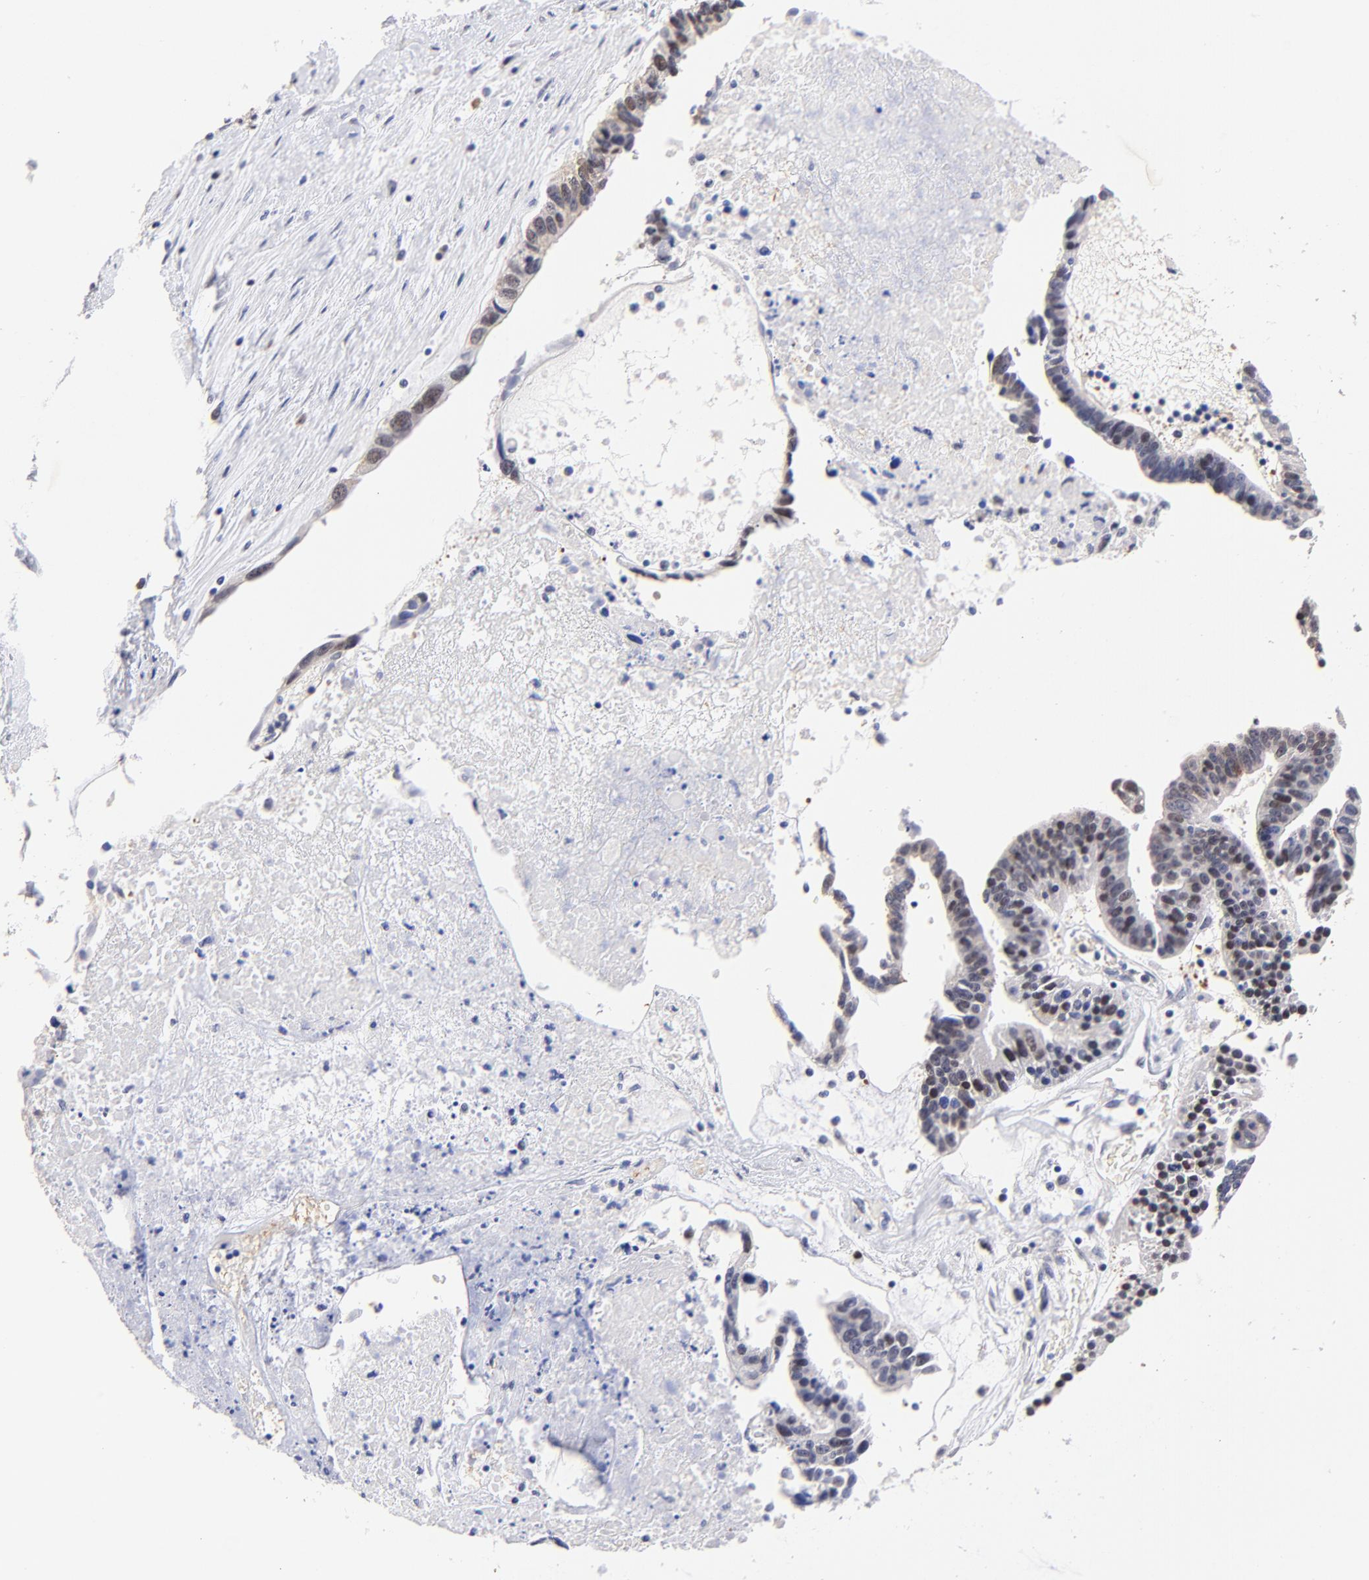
{"staining": {"intensity": "weak", "quantity": ">75%", "location": "nuclear"}, "tissue": "ovarian cancer", "cell_type": "Tumor cells", "image_type": "cancer", "snomed": [{"axis": "morphology", "description": "Carcinoma, endometroid"}, {"axis": "morphology", "description": "Cystadenocarcinoma, serous, NOS"}, {"axis": "topography", "description": "Ovary"}], "caption": "A high-resolution photomicrograph shows immunohistochemistry staining of ovarian cancer, which displays weak nuclear staining in approximately >75% of tumor cells.", "gene": "ZNF155", "patient": {"sex": "female", "age": 45}}